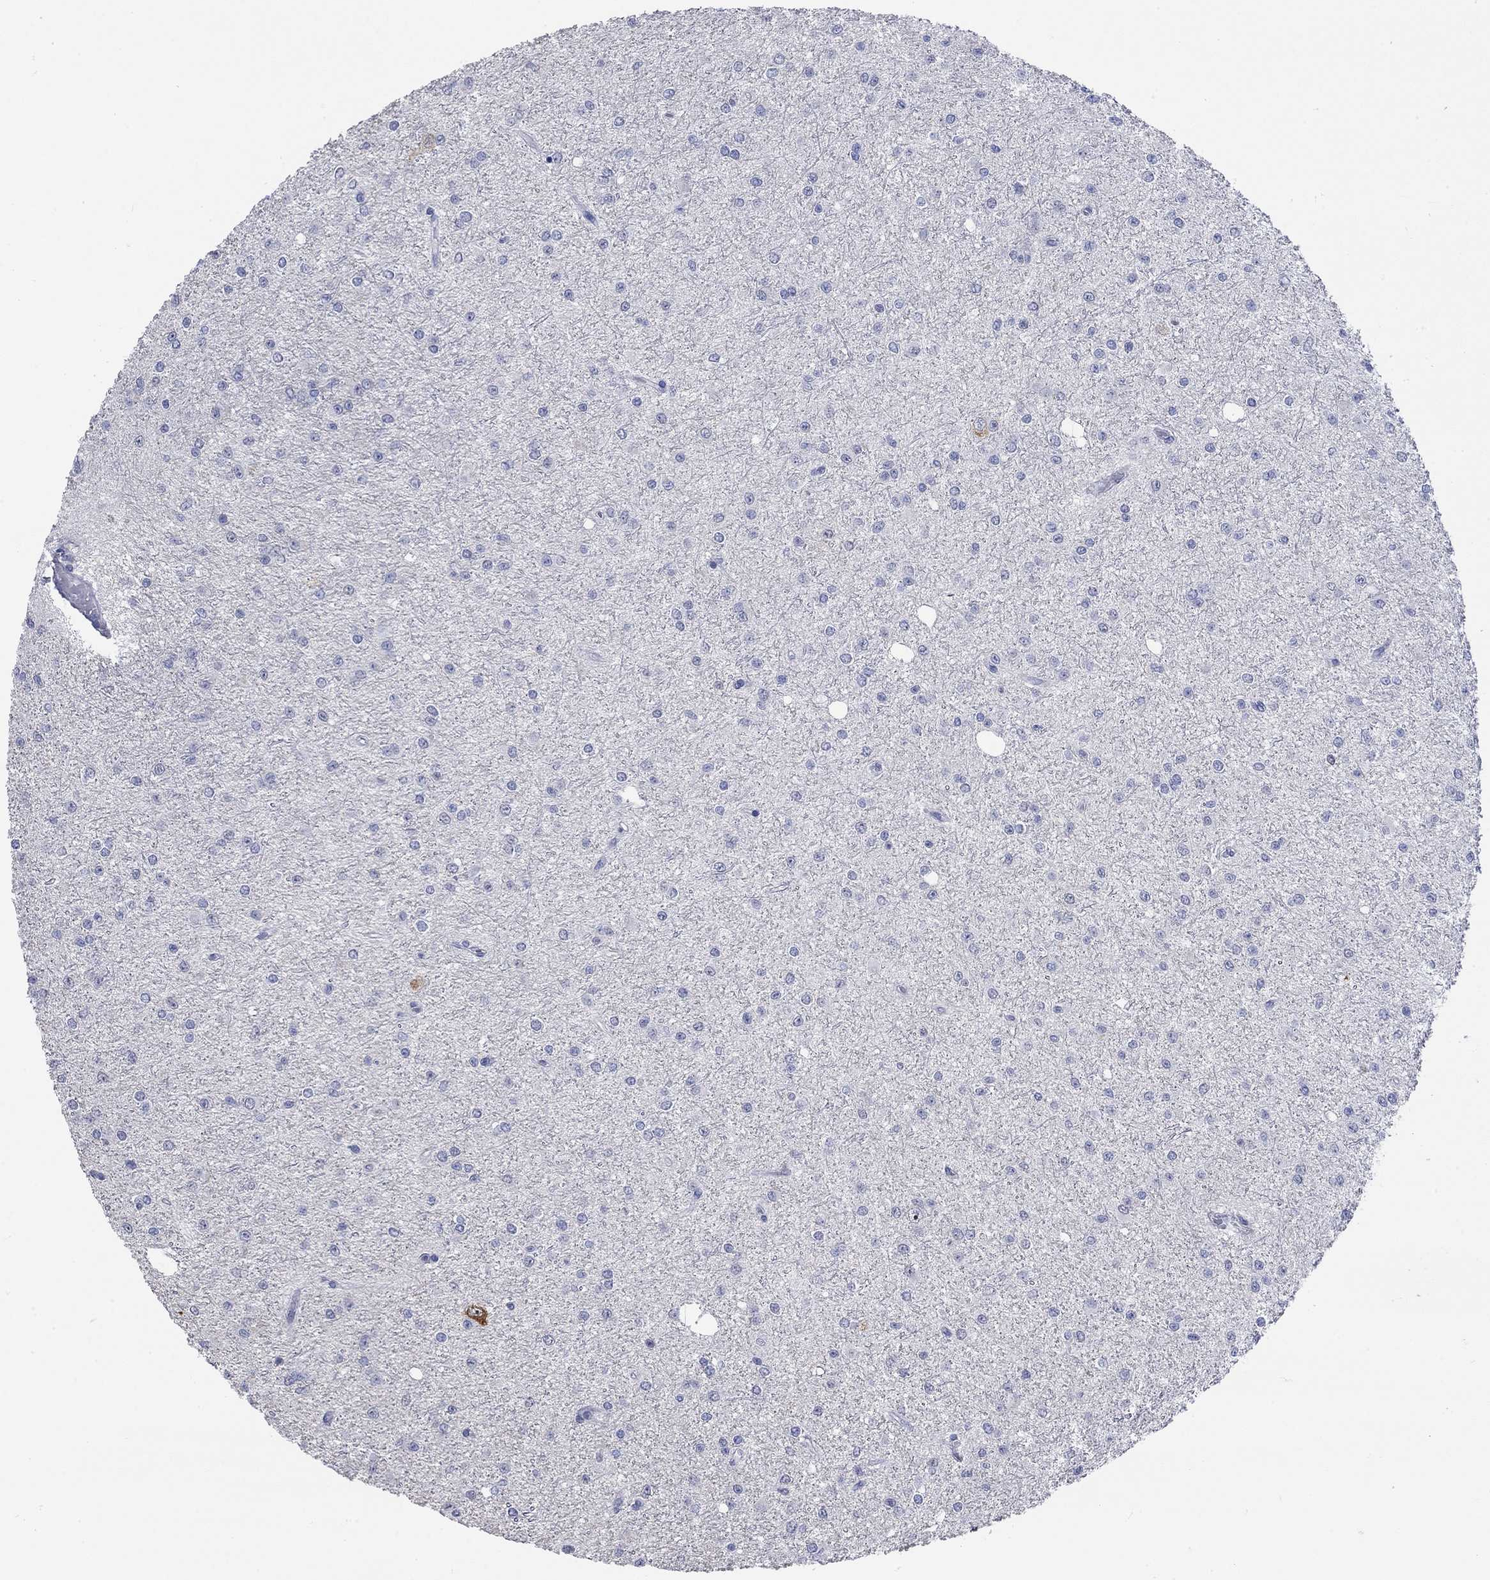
{"staining": {"intensity": "negative", "quantity": "none", "location": "none"}, "tissue": "glioma", "cell_type": "Tumor cells", "image_type": "cancer", "snomed": [{"axis": "morphology", "description": "Glioma, malignant, Low grade"}, {"axis": "topography", "description": "Brain"}], "caption": "There is no significant staining in tumor cells of malignant glioma (low-grade). (DAB IHC with hematoxylin counter stain).", "gene": "PNMA5", "patient": {"sex": "male", "age": 27}}